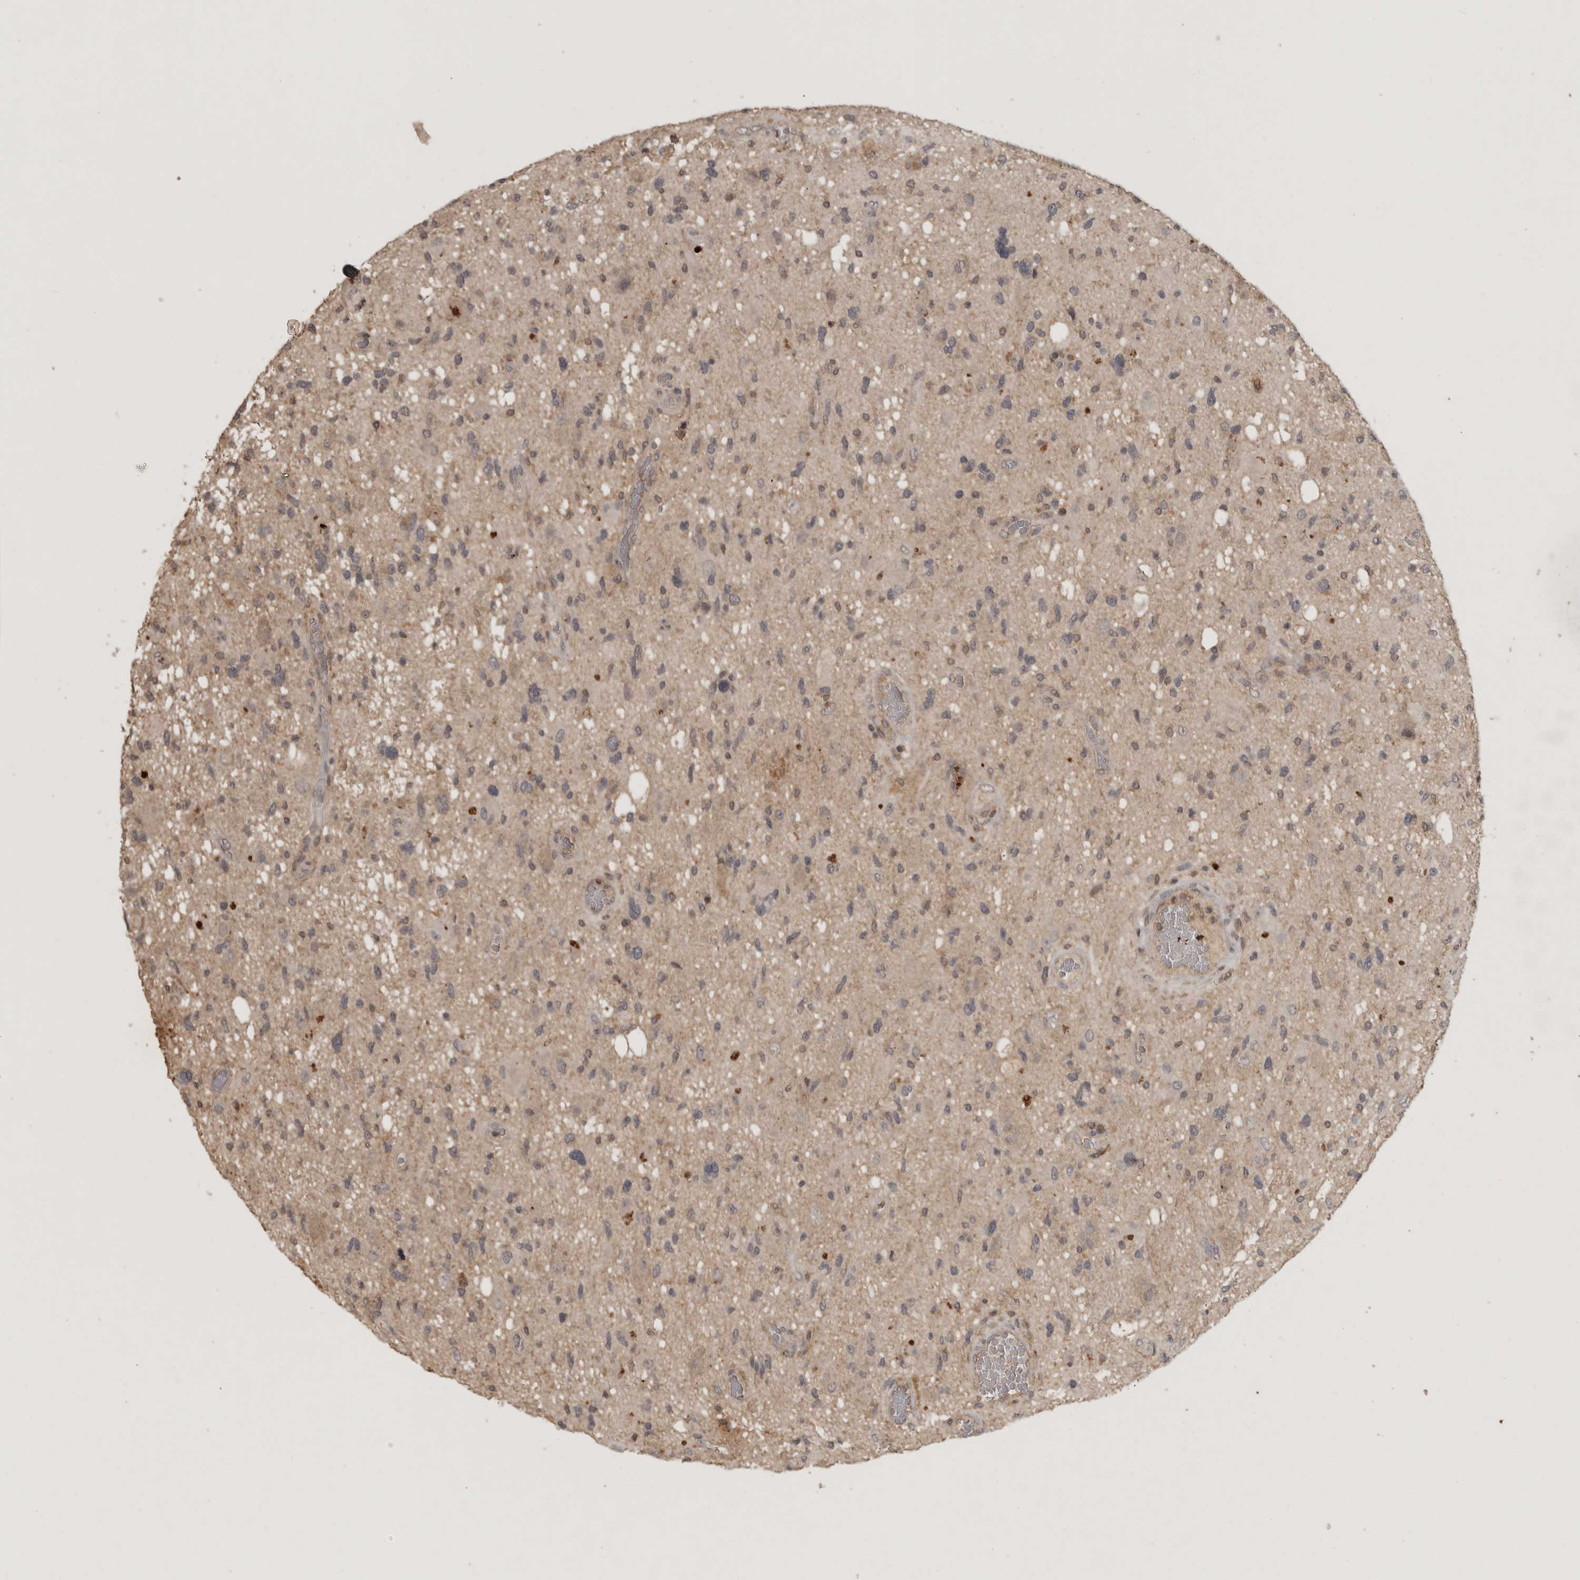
{"staining": {"intensity": "weak", "quantity": ">75%", "location": "cytoplasmic/membranous"}, "tissue": "glioma", "cell_type": "Tumor cells", "image_type": "cancer", "snomed": [{"axis": "morphology", "description": "Glioma, malignant, High grade"}, {"axis": "topography", "description": "Brain"}], "caption": "Immunohistochemical staining of malignant glioma (high-grade) demonstrates weak cytoplasmic/membranous protein staining in about >75% of tumor cells.", "gene": "ADAMTS4", "patient": {"sex": "male", "age": 33}}